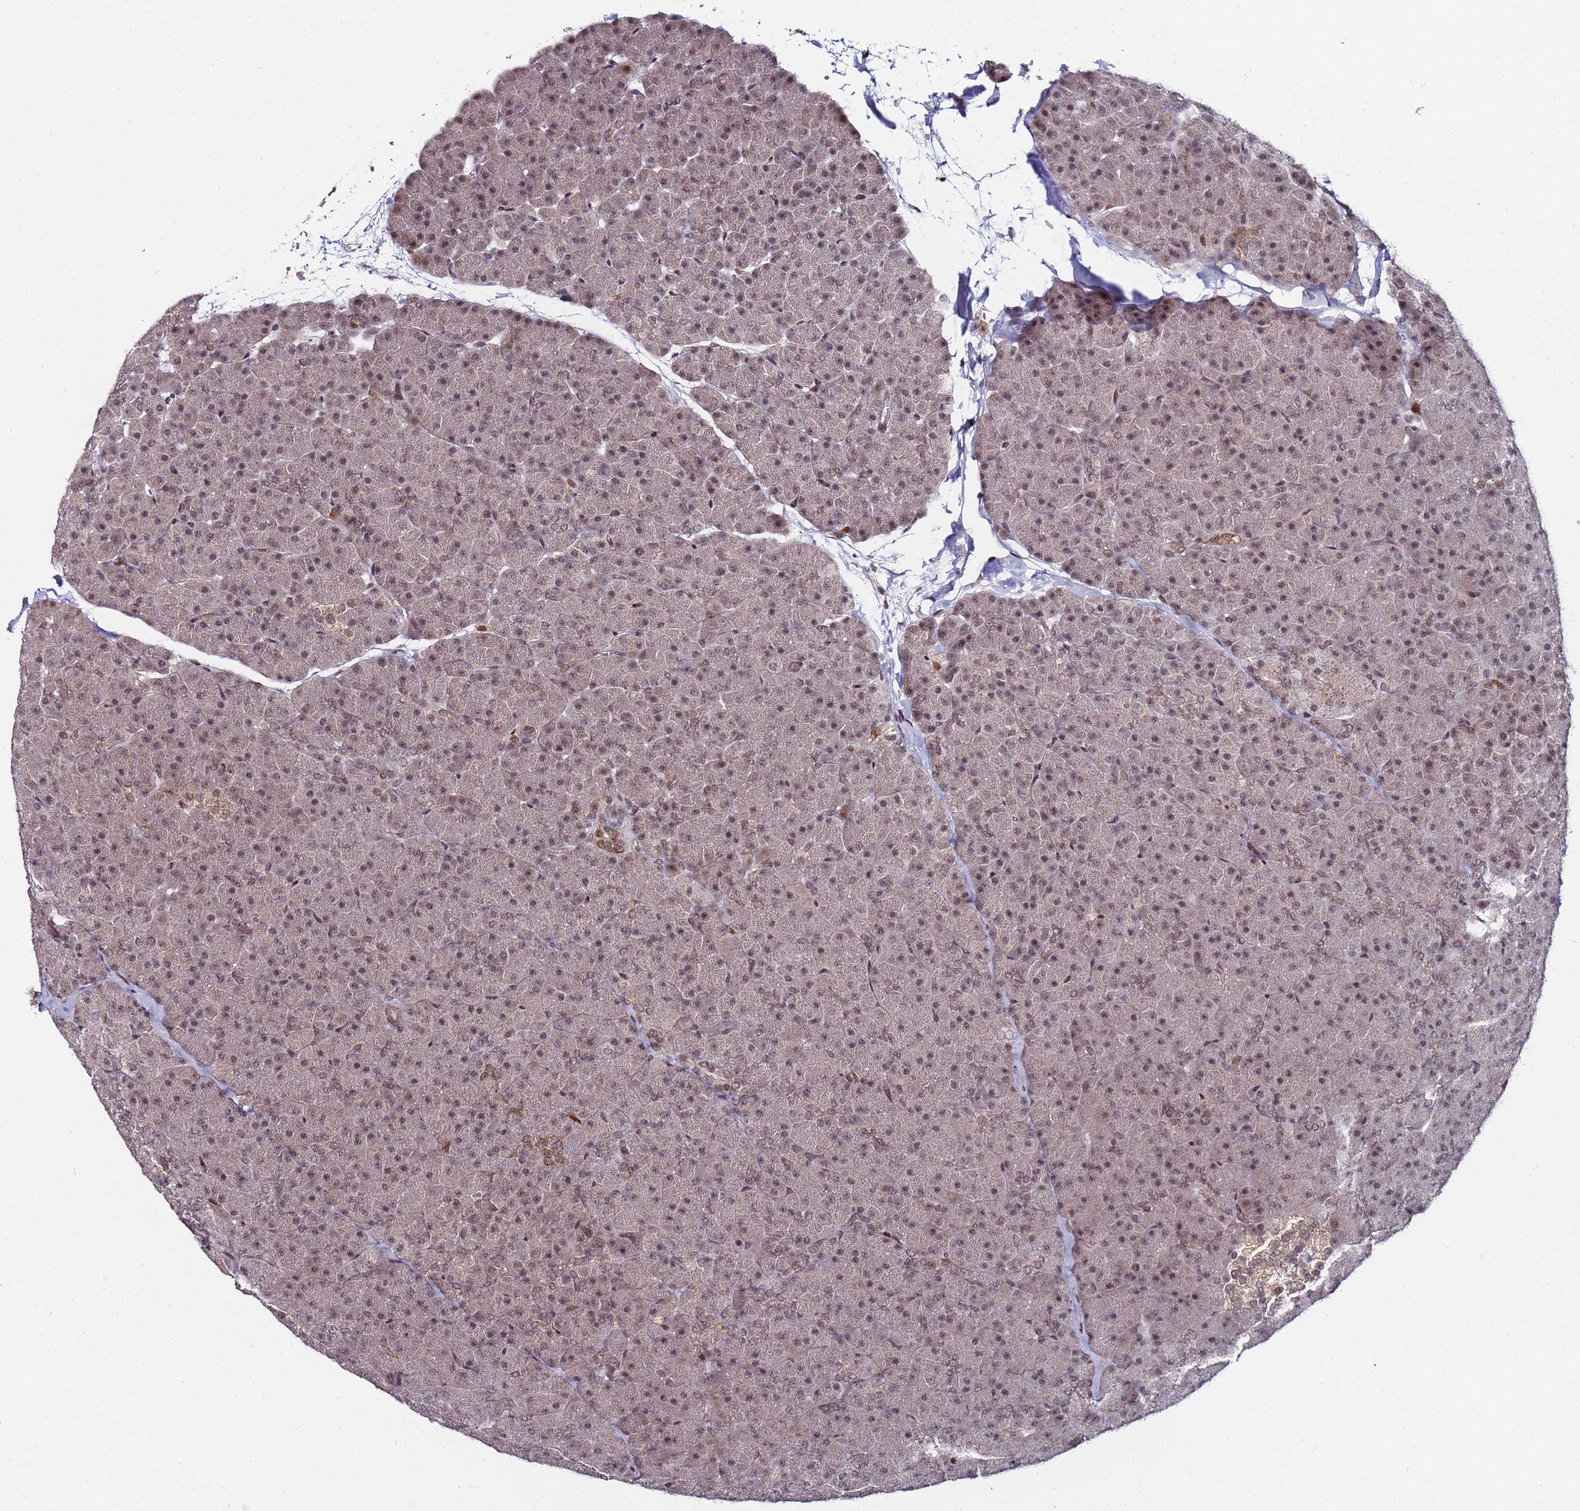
{"staining": {"intensity": "moderate", "quantity": ">75%", "location": "nuclear"}, "tissue": "pancreas", "cell_type": "Exocrine glandular cells", "image_type": "normal", "snomed": [{"axis": "morphology", "description": "Normal tissue, NOS"}, {"axis": "topography", "description": "Pancreas"}], "caption": "Immunohistochemical staining of unremarkable pancreas displays medium levels of moderate nuclear staining in approximately >75% of exocrine glandular cells.", "gene": "PPM1H", "patient": {"sex": "male", "age": 36}}